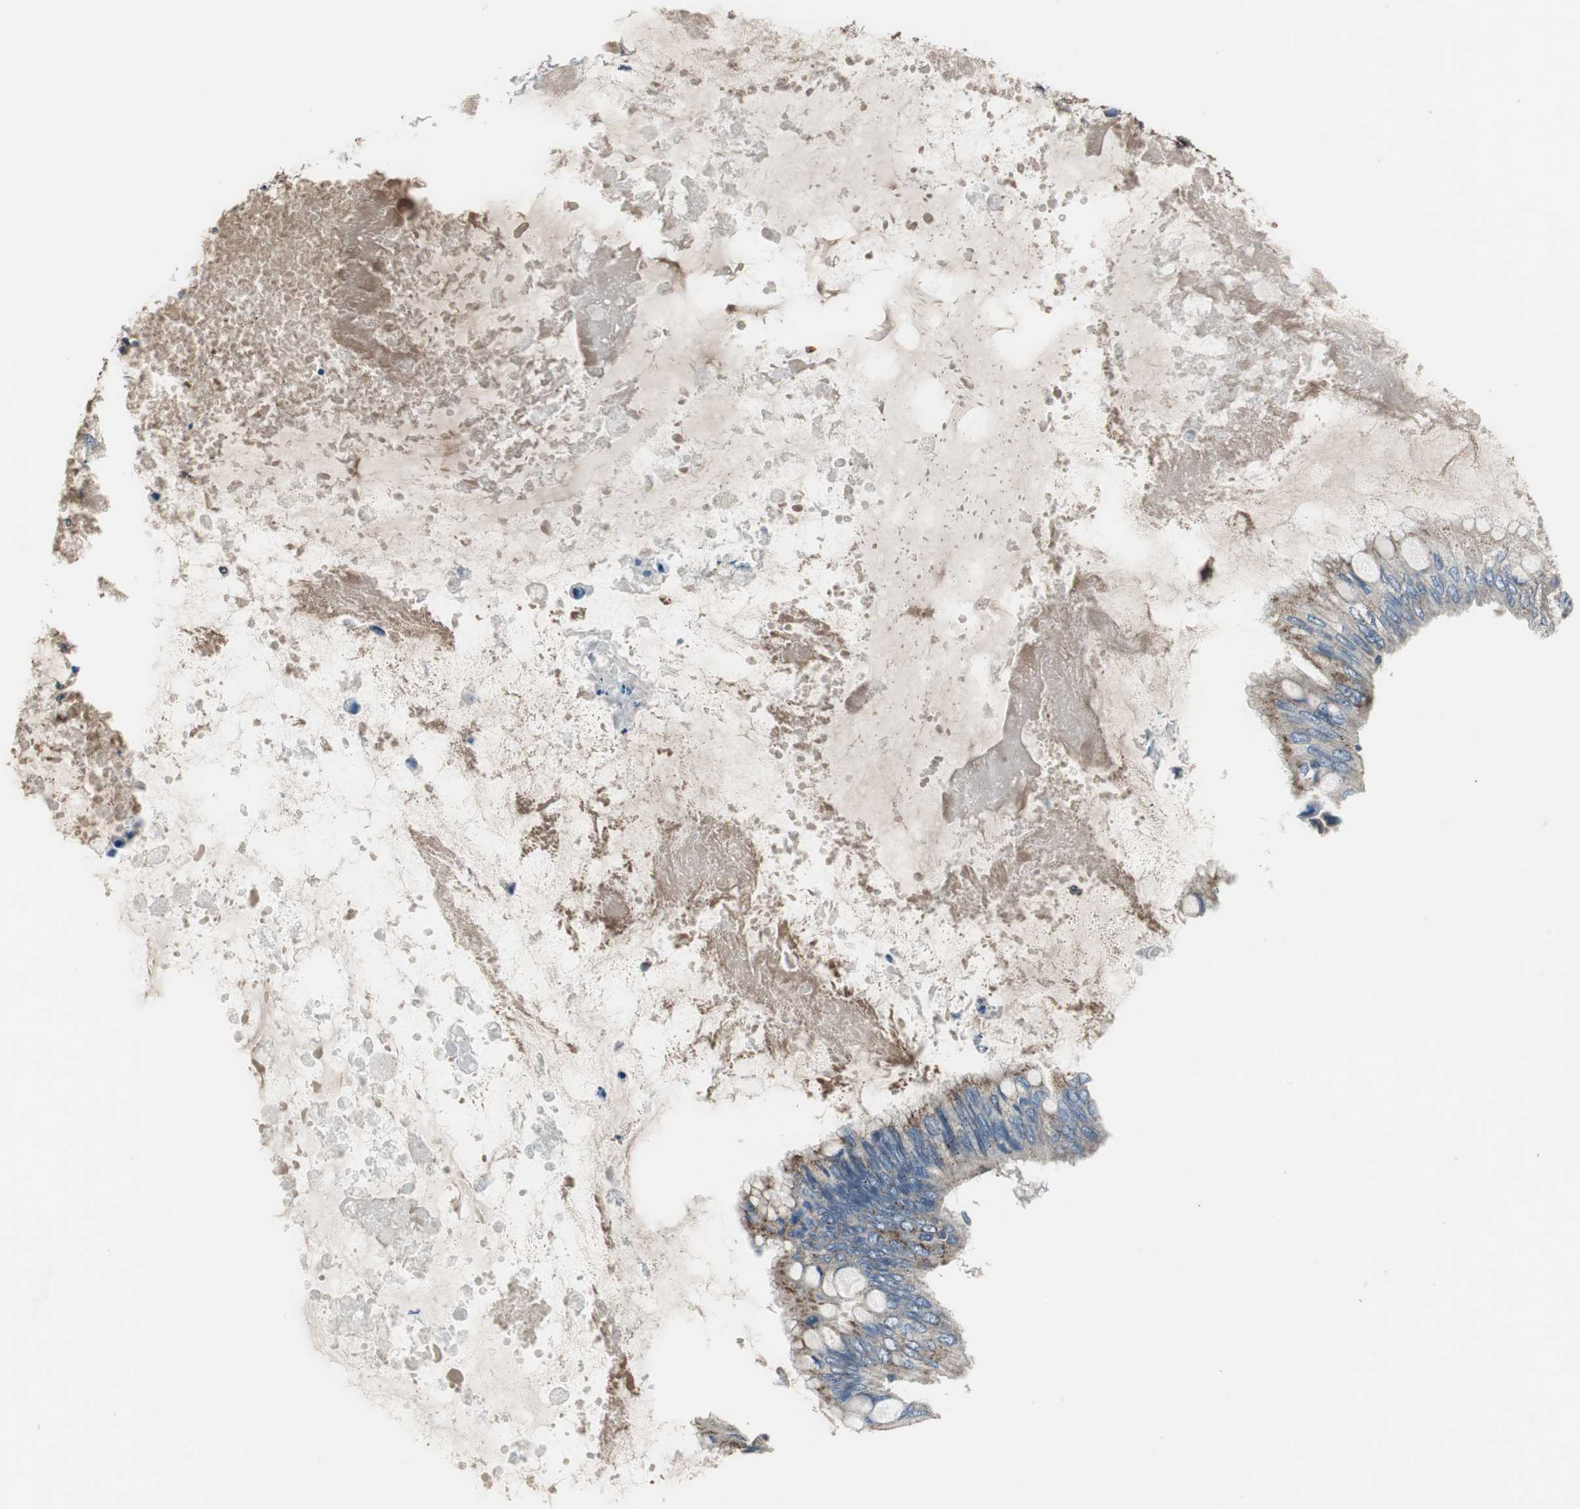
{"staining": {"intensity": "moderate", "quantity": ">75%", "location": "cytoplasmic/membranous"}, "tissue": "ovarian cancer", "cell_type": "Tumor cells", "image_type": "cancer", "snomed": [{"axis": "morphology", "description": "Cystadenocarcinoma, mucinous, NOS"}, {"axis": "topography", "description": "Ovary"}], "caption": "Immunohistochemical staining of ovarian cancer (mucinous cystadenocarcinoma) exhibits medium levels of moderate cytoplasmic/membranous protein expression in about >75% of tumor cells. The protein of interest is shown in brown color, while the nuclei are stained blue.", "gene": "PI4KB", "patient": {"sex": "female", "age": 80}}